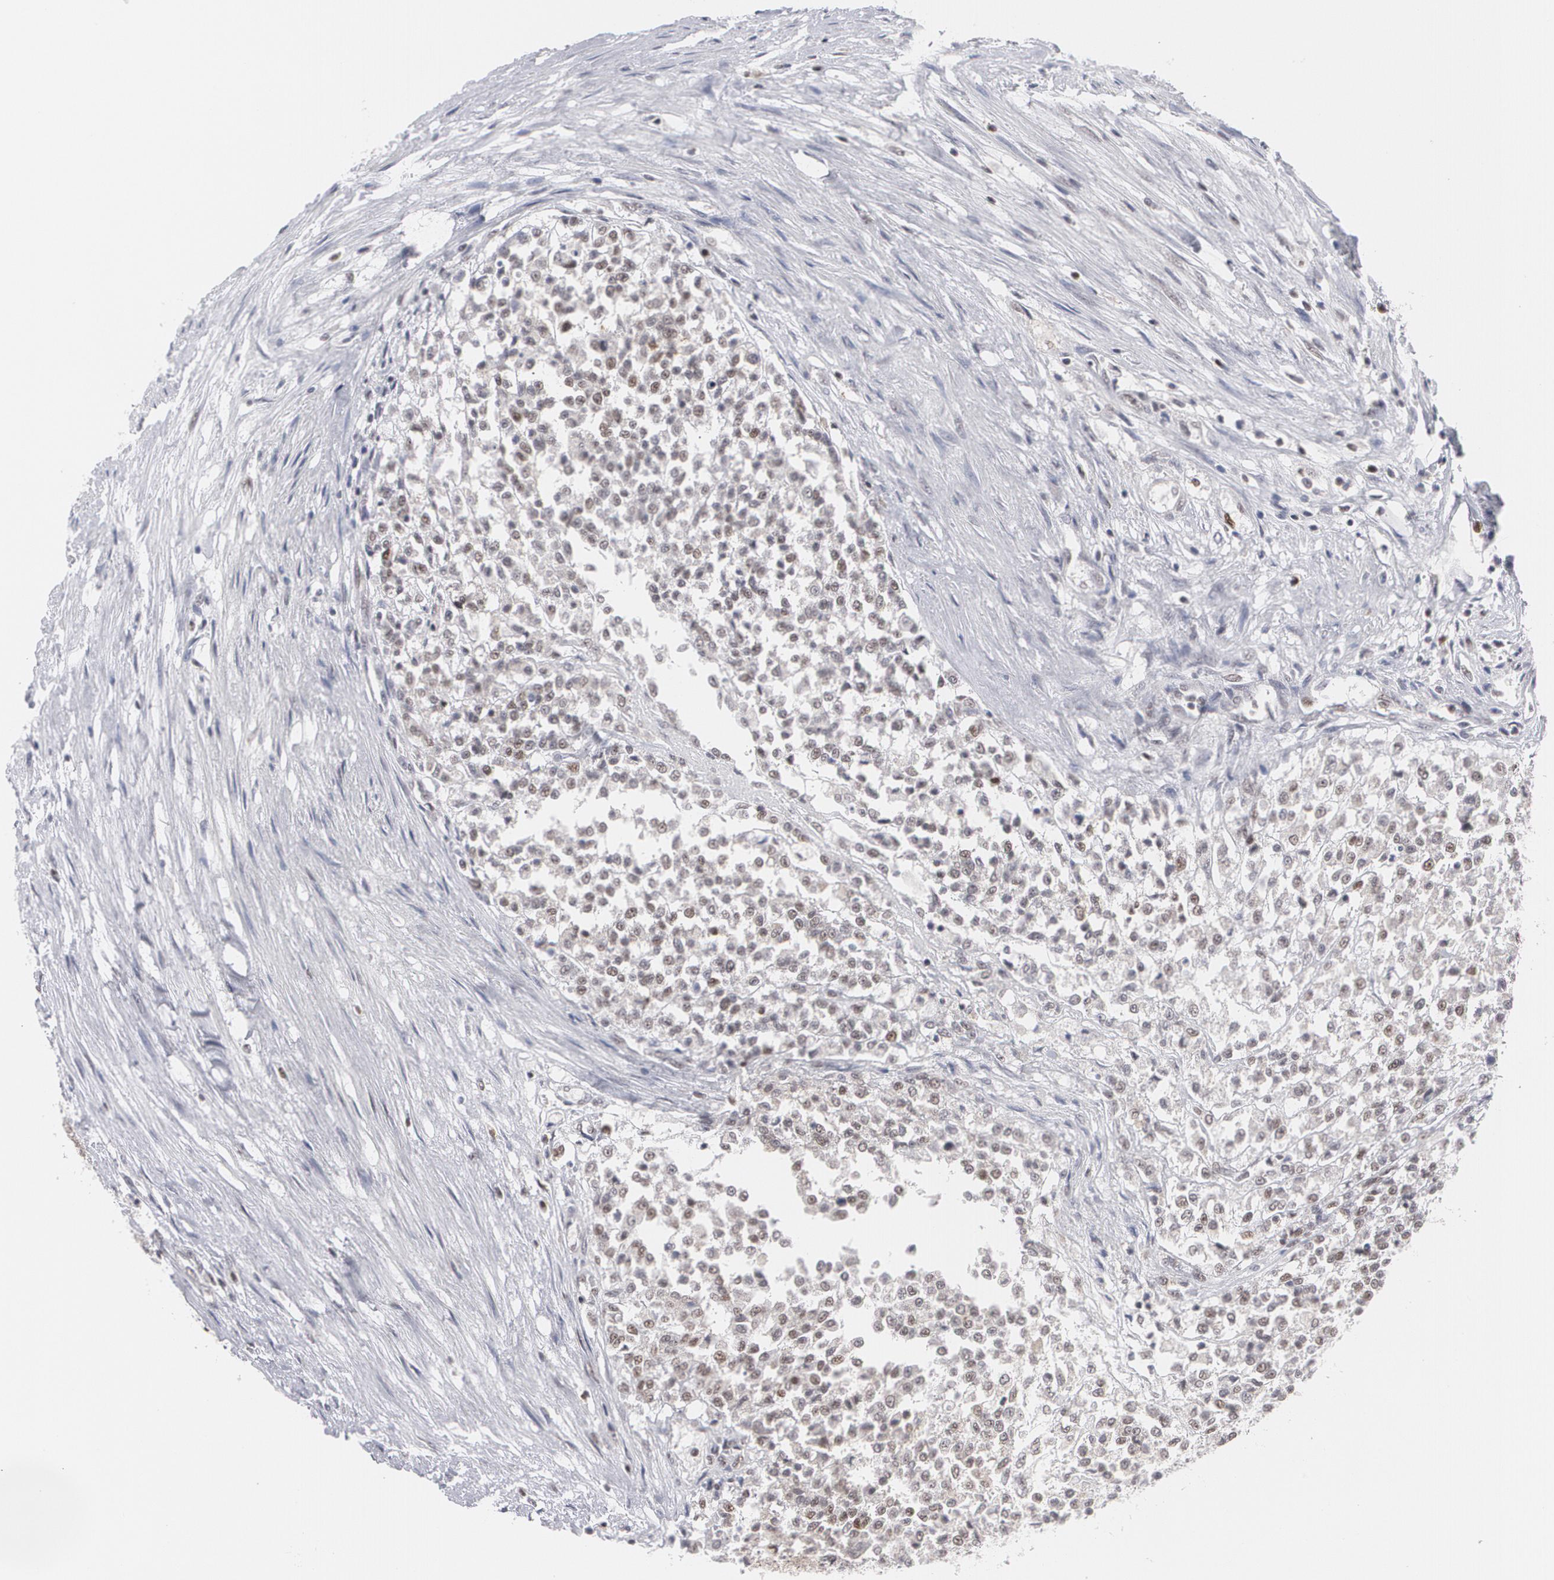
{"staining": {"intensity": "moderate", "quantity": ">75%", "location": "nuclear"}, "tissue": "testis cancer", "cell_type": "Tumor cells", "image_type": "cancer", "snomed": [{"axis": "morphology", "description": "Seminoma, NOS"}, {"axis": "topography", "description": "Testis"}], "caption": "Brown immunohistochemical staining in human testis cancer (seminoma) reveals moderate nuclear positivity in approximately >75% of tumor cells. (IHC, brightfield microscopy, high magnification).", "gene": "MCL1", "patient": {"sex": "male", "age": 59}}